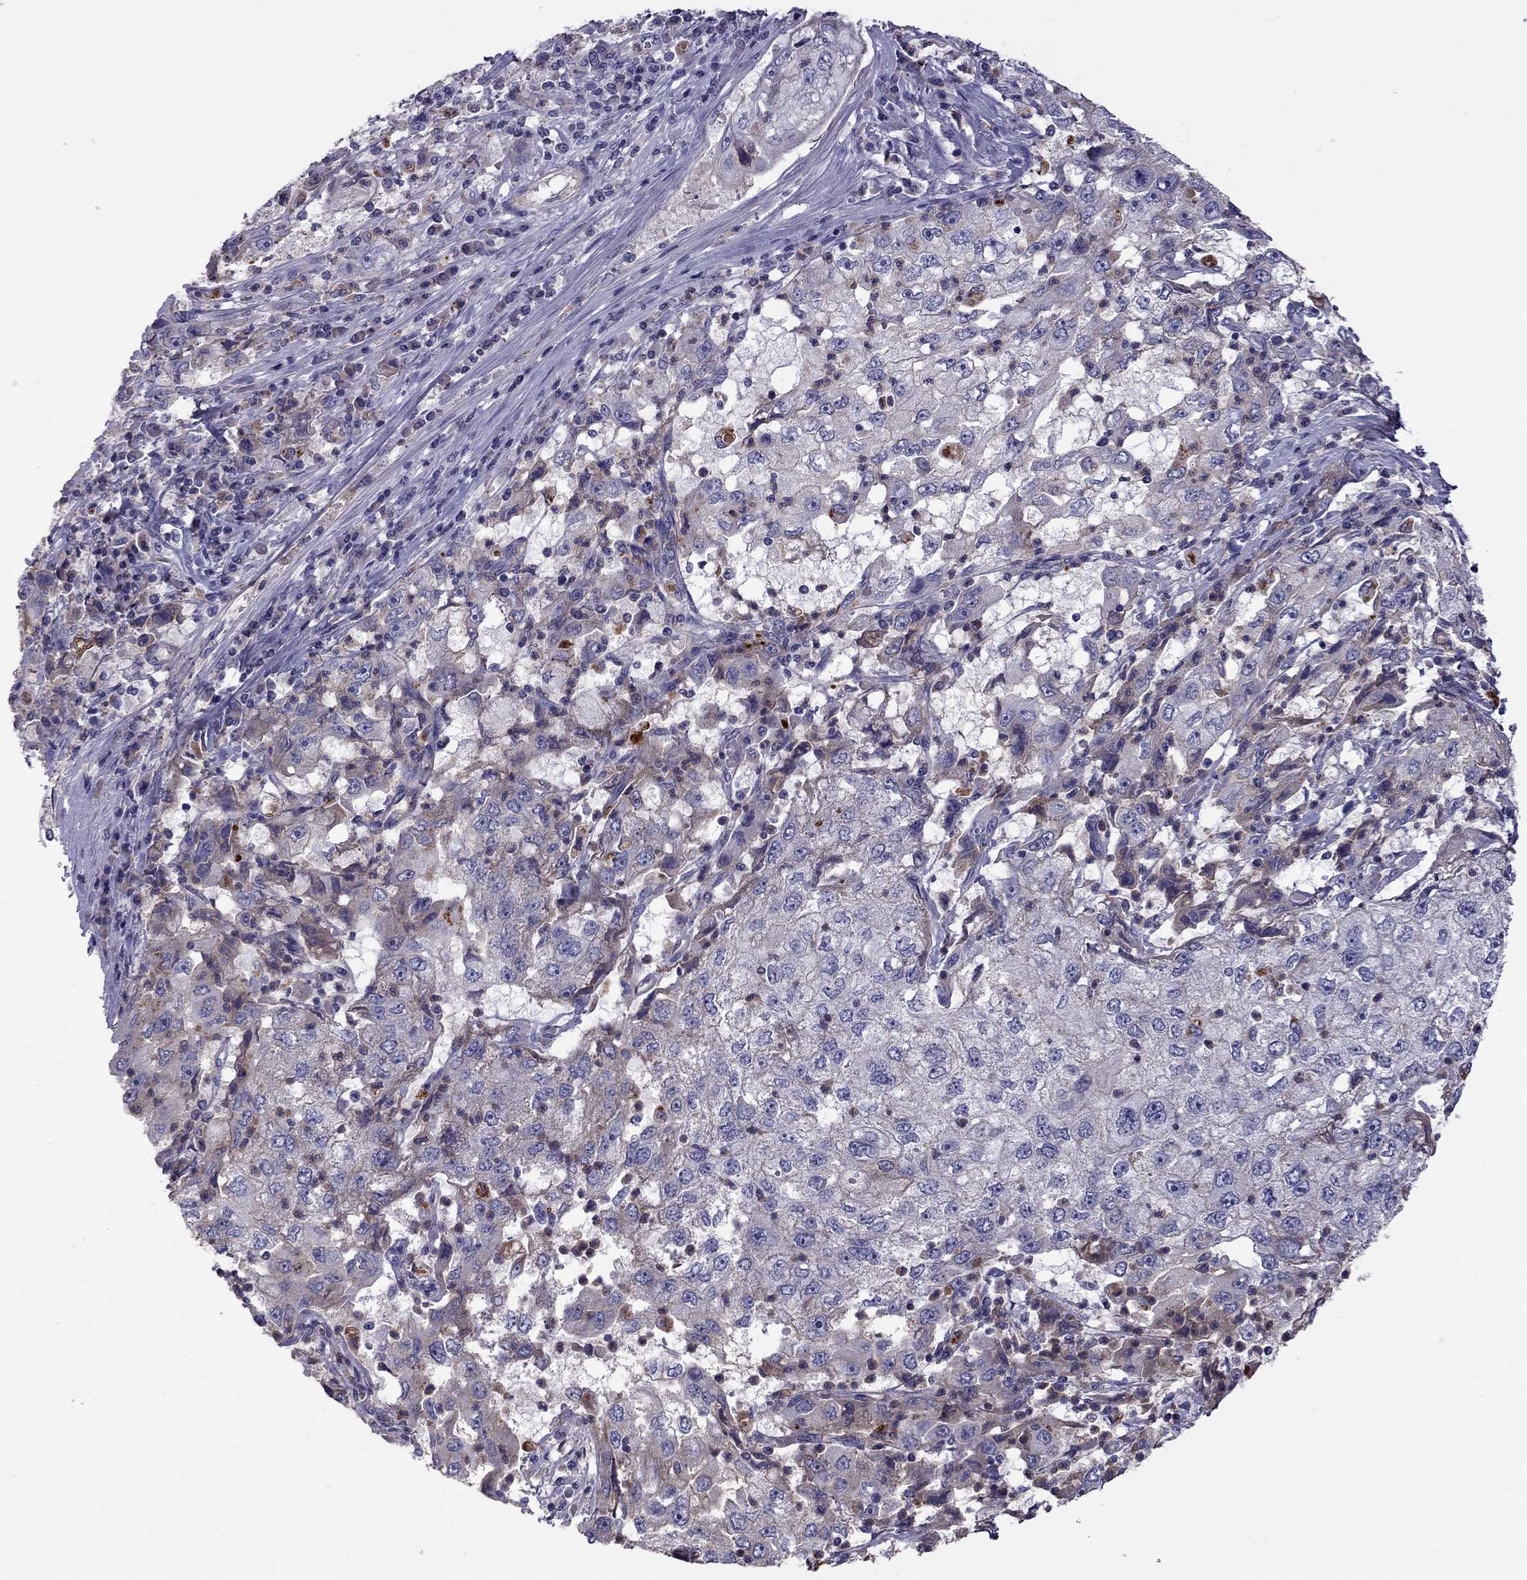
{"staining": {"intensity": "negative", "quantity": "none", "location": "none"}, "tissue": "cervical cancer", "cell_type": "Tumor cells", "image_type": "cancer", "snomed": [{"axis": "morphology", "description": "Squamous cell carcinoma, NOS"}, {"axis": "topography", "description": "Cervix"}], "caption": "DAB (3,3'-diaminobenzidine) immunohistochemical staining of cervical cancer (squamous cell carcinoma) shows no significant staining in tumor cells.", "gene": "STOML3", "patient": {"sex": "female", "age": 36}}